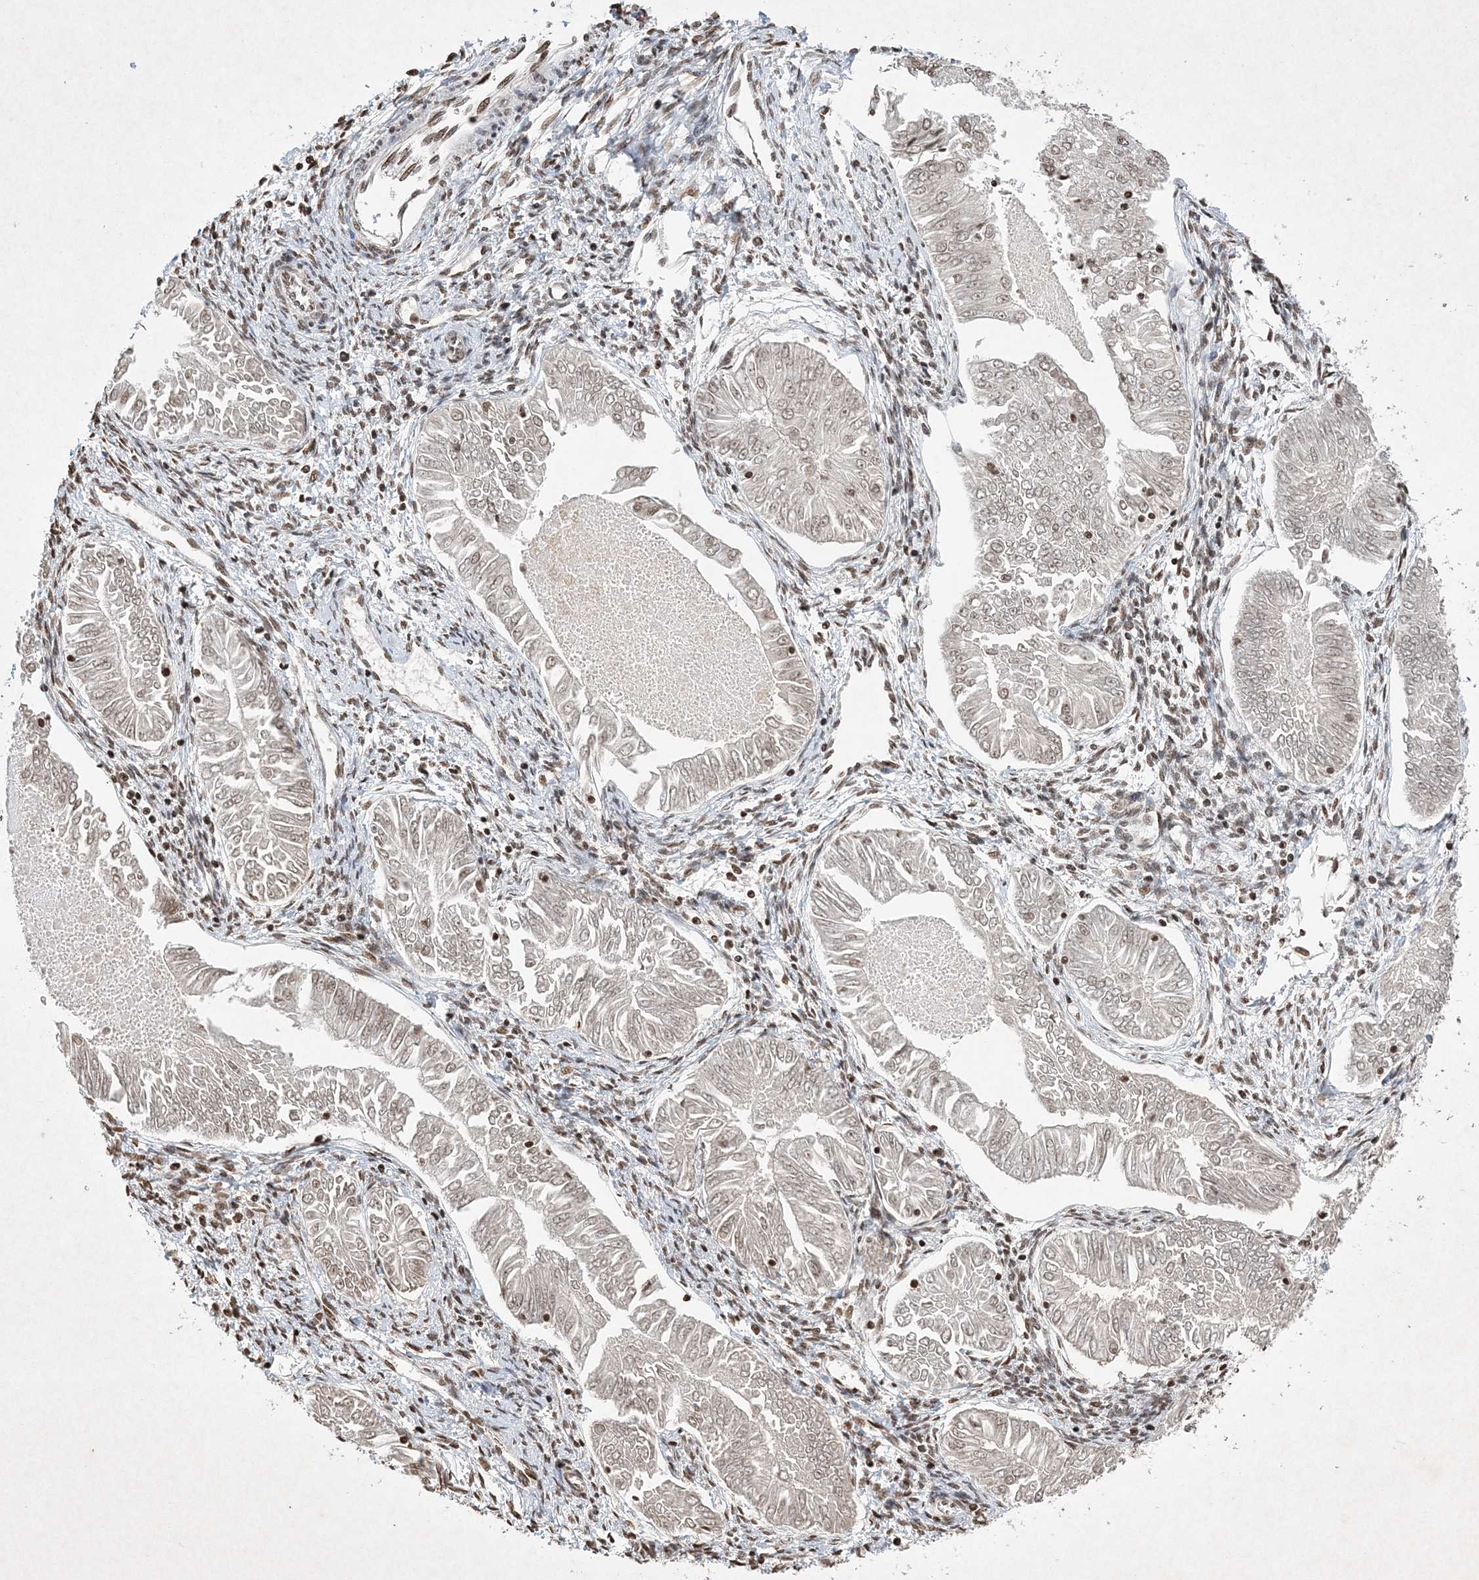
{"staining": {"intensity": "weak", "quantity": "25%-75%", "location": "nuclear"}, "tissue": "endometrial cancer", "cell_type": "Tumor cells", "image_type": "cancer", "snomed": [{"axis": "morphology", "description": "Adenocarcinoma, NOS"}, {"axis": "topography", "description": "Endometrium"}], "caption": "Endometrial adenocarcinoma tissue demonstrates weak nuclear staining in about 25%-75% of tumor cells, visualized by immunohistochemistry.", "gene": "NEDD9", "patient": {"sex": "female", "age": 53}}